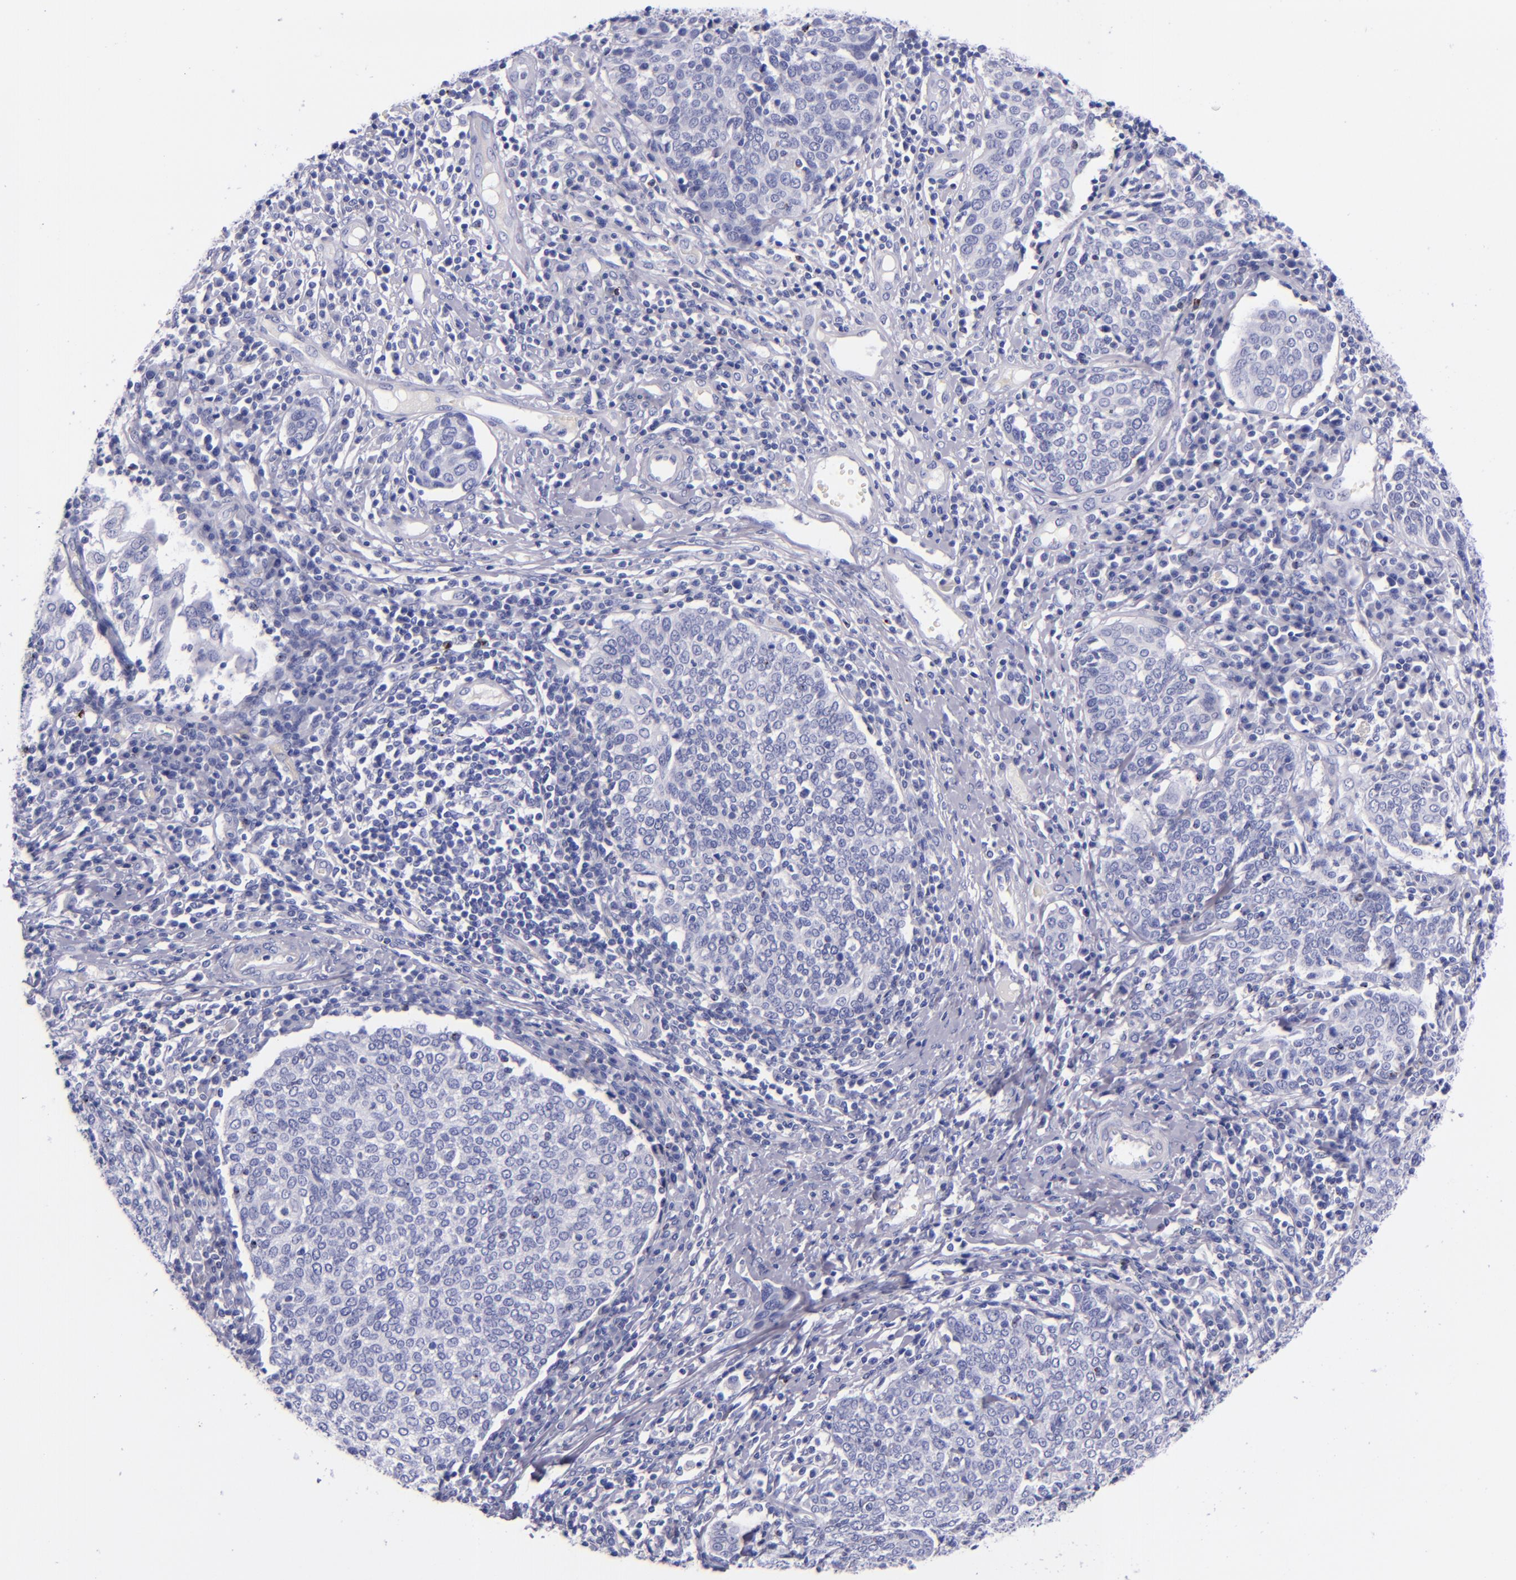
{"staining": {"intensity": "negative", "quantity": "none", "location": "none"}, "tissue": "cervical cancer", "cell_type": "Tumor cells", "image_type": "cancer", "snomed": [{"axis": "morphology", "description": "Squamous cell carcinoma, NOS"}, {"axis": "topography", "description": "Cervix"}], "caption": "Tumor cells are negative for protein expression in human cervical squamous cell carcinoma.", "gene": "LAG3", "patient": {"sex": "female", "age": 40}}